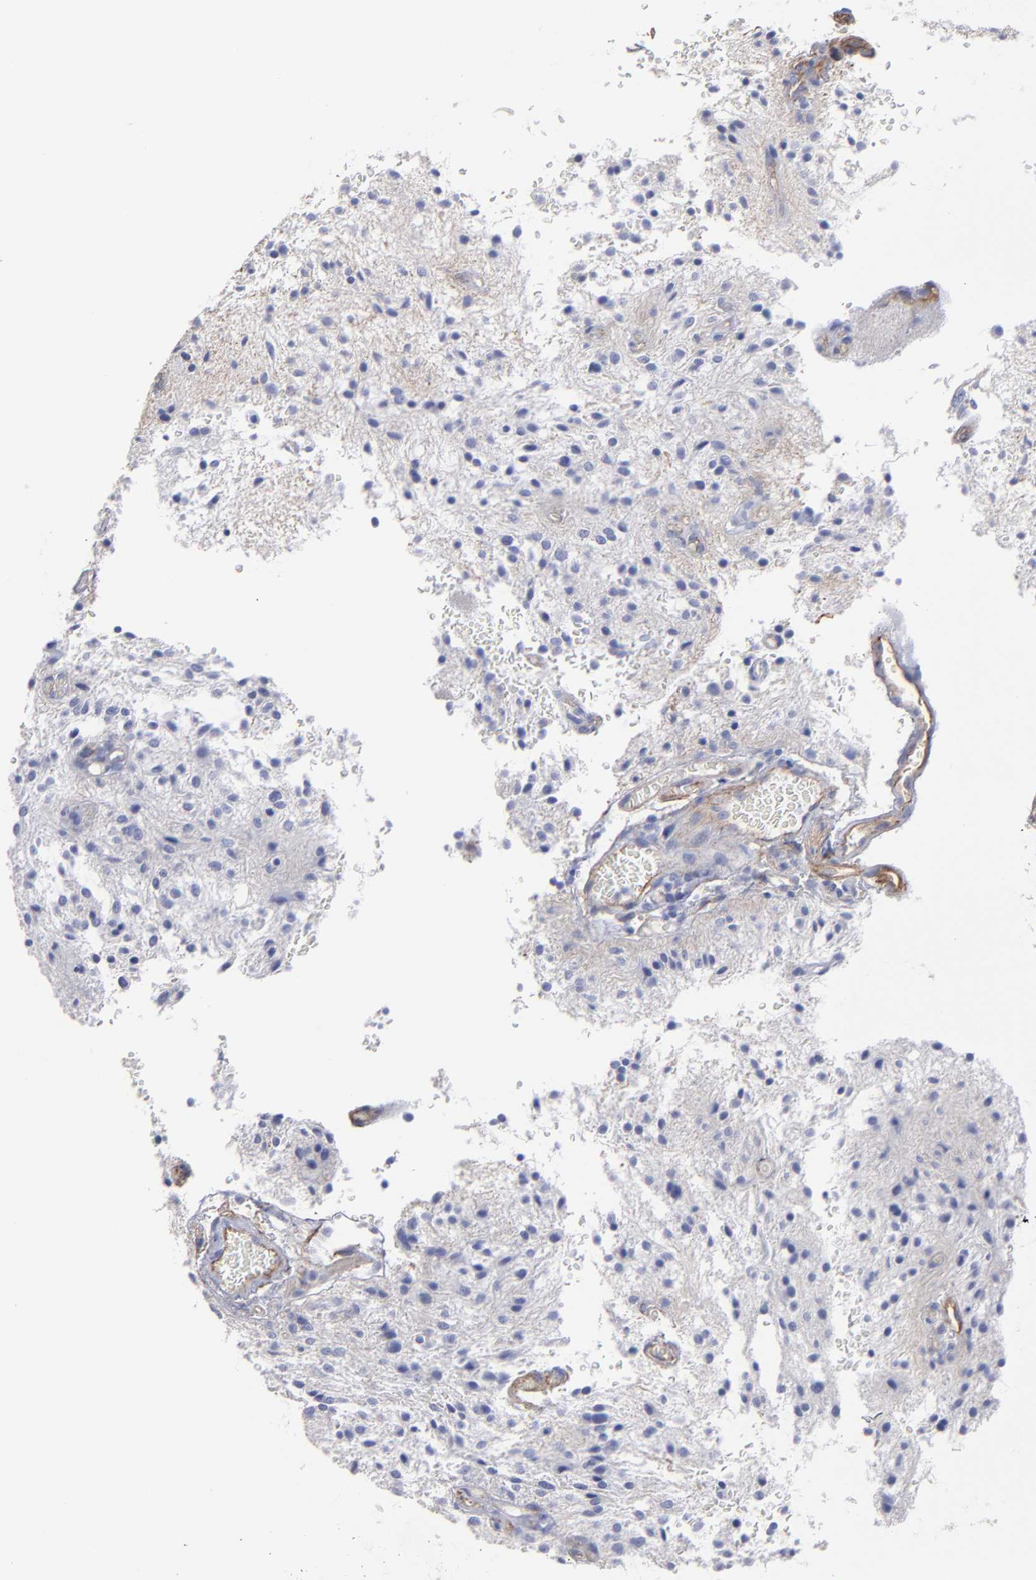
{"staining": {"intensity": "negative", "quantity": "none", "location": "none"}, "tissue": "glioma", "cell_type": "Tumor cells", "image_type": "cancer", "snomed": [{"axis": "morphology", "description": "Glioma, malignant, NOS"}, {"axis": "topography", "description": "Cerebellum"}], "caption": "Micrograph shows no protein staining in tumor cells of malignant glioma tissue. (Immunohistochemistry (ihc), brightfield microscopy, high magnification).", "gene": "TM4SF1", "patient": {"sex": "female", "age": 10}}